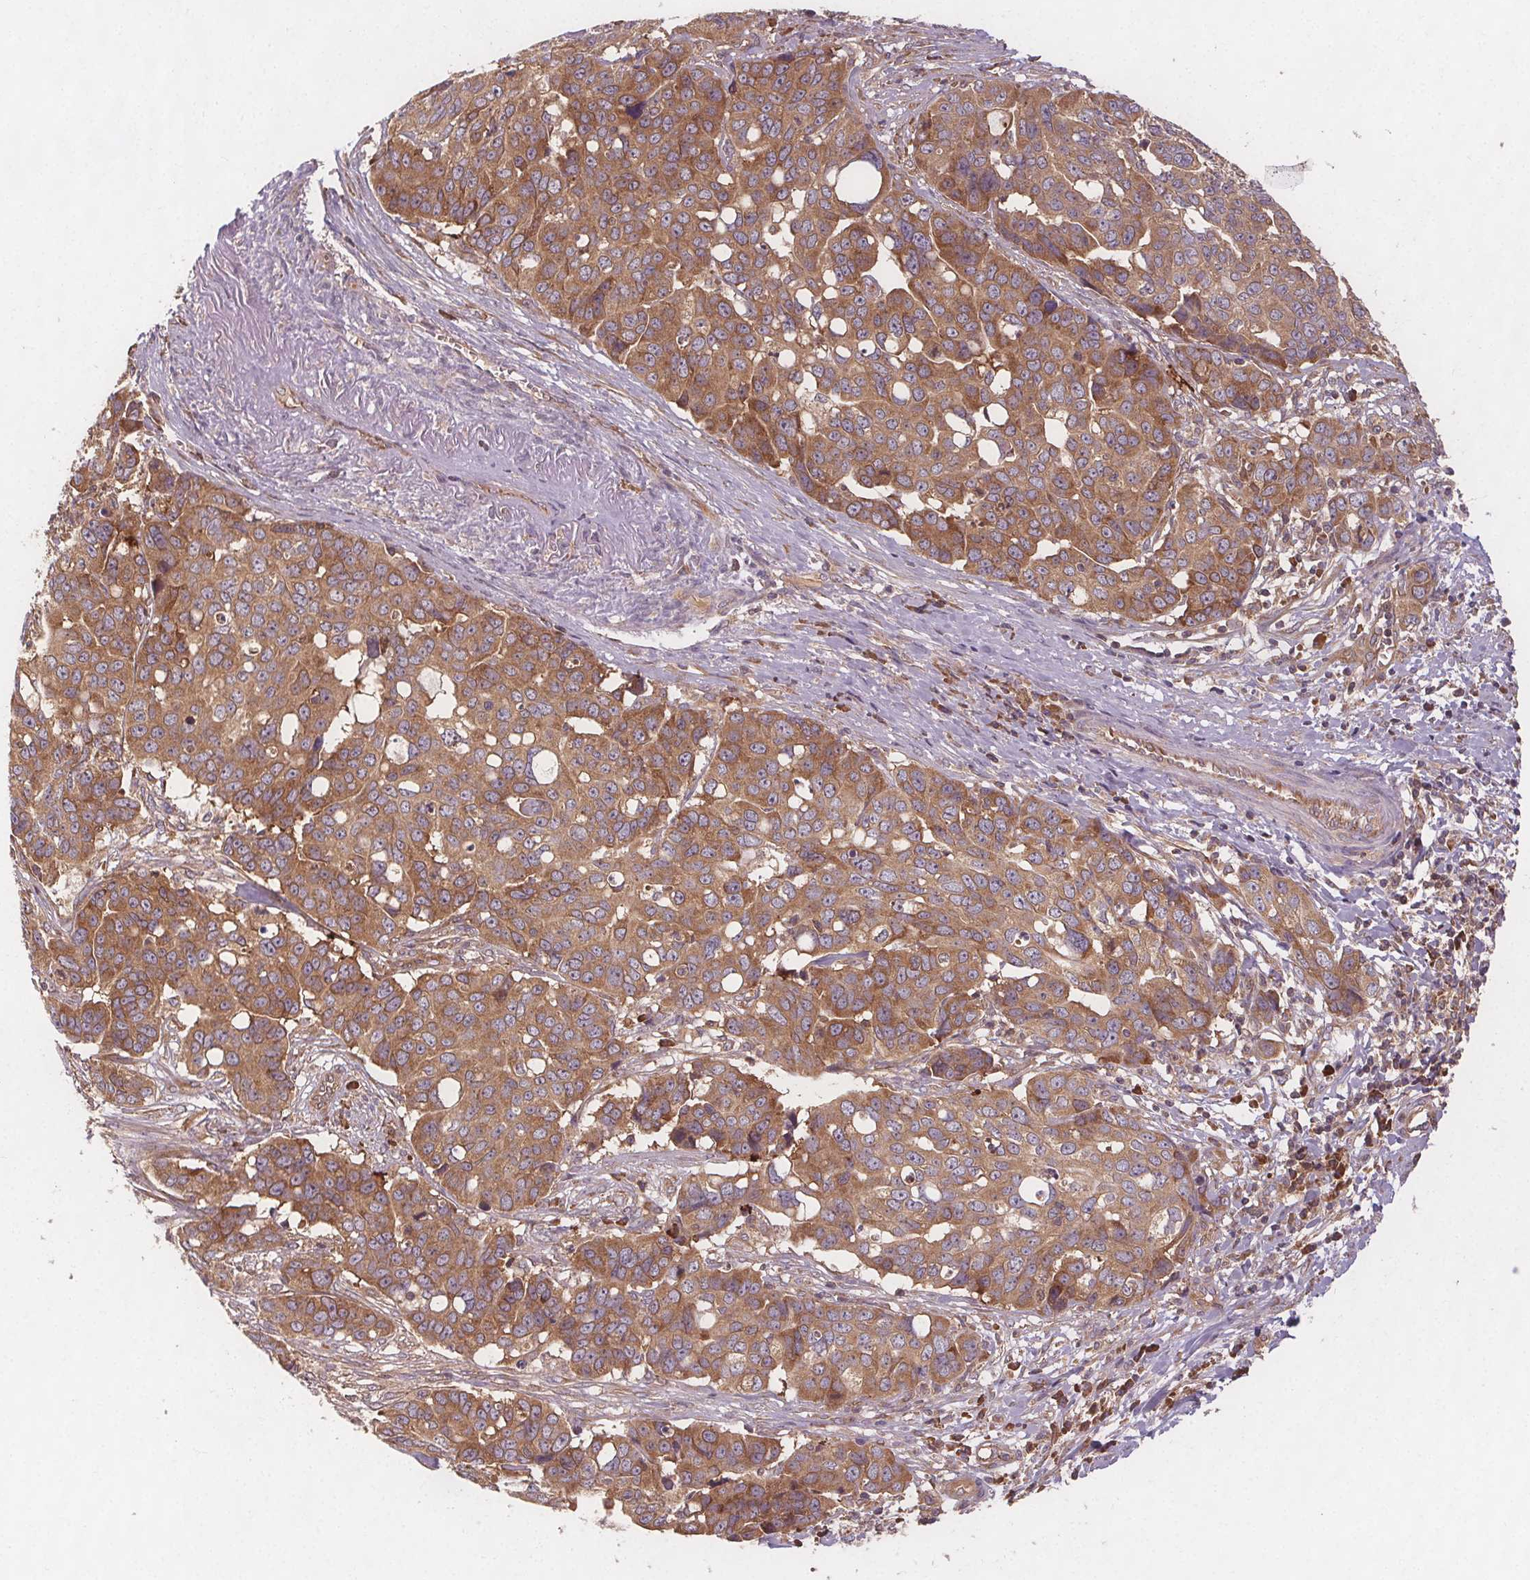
{"staining": {"intensity": "moderate", "quantity": ">75%", "location": "cytoplasmic/membranous"}, "tissue": "ovarian cancer", "cell_type": "Tumor cells", "image_type": "cancer", "snomed": [{"axis": "morphology", "description": "Carcinoma, endometroid"}, {"axis": "topography", "description": "Ovary"}], "caption": "A photomicrograph of ovarian cancer (endometroid carcinoma) stained for a protein demonstrates moderate cytoplasmic/membranous brown staining in tumor cells. The staining was performed using DAB, with brown indicating positive protein expression. Nuclei are stained blue with hematoxylin.", "gene": "EIF3D", "patient": {"sex": "female", "age": 78}}